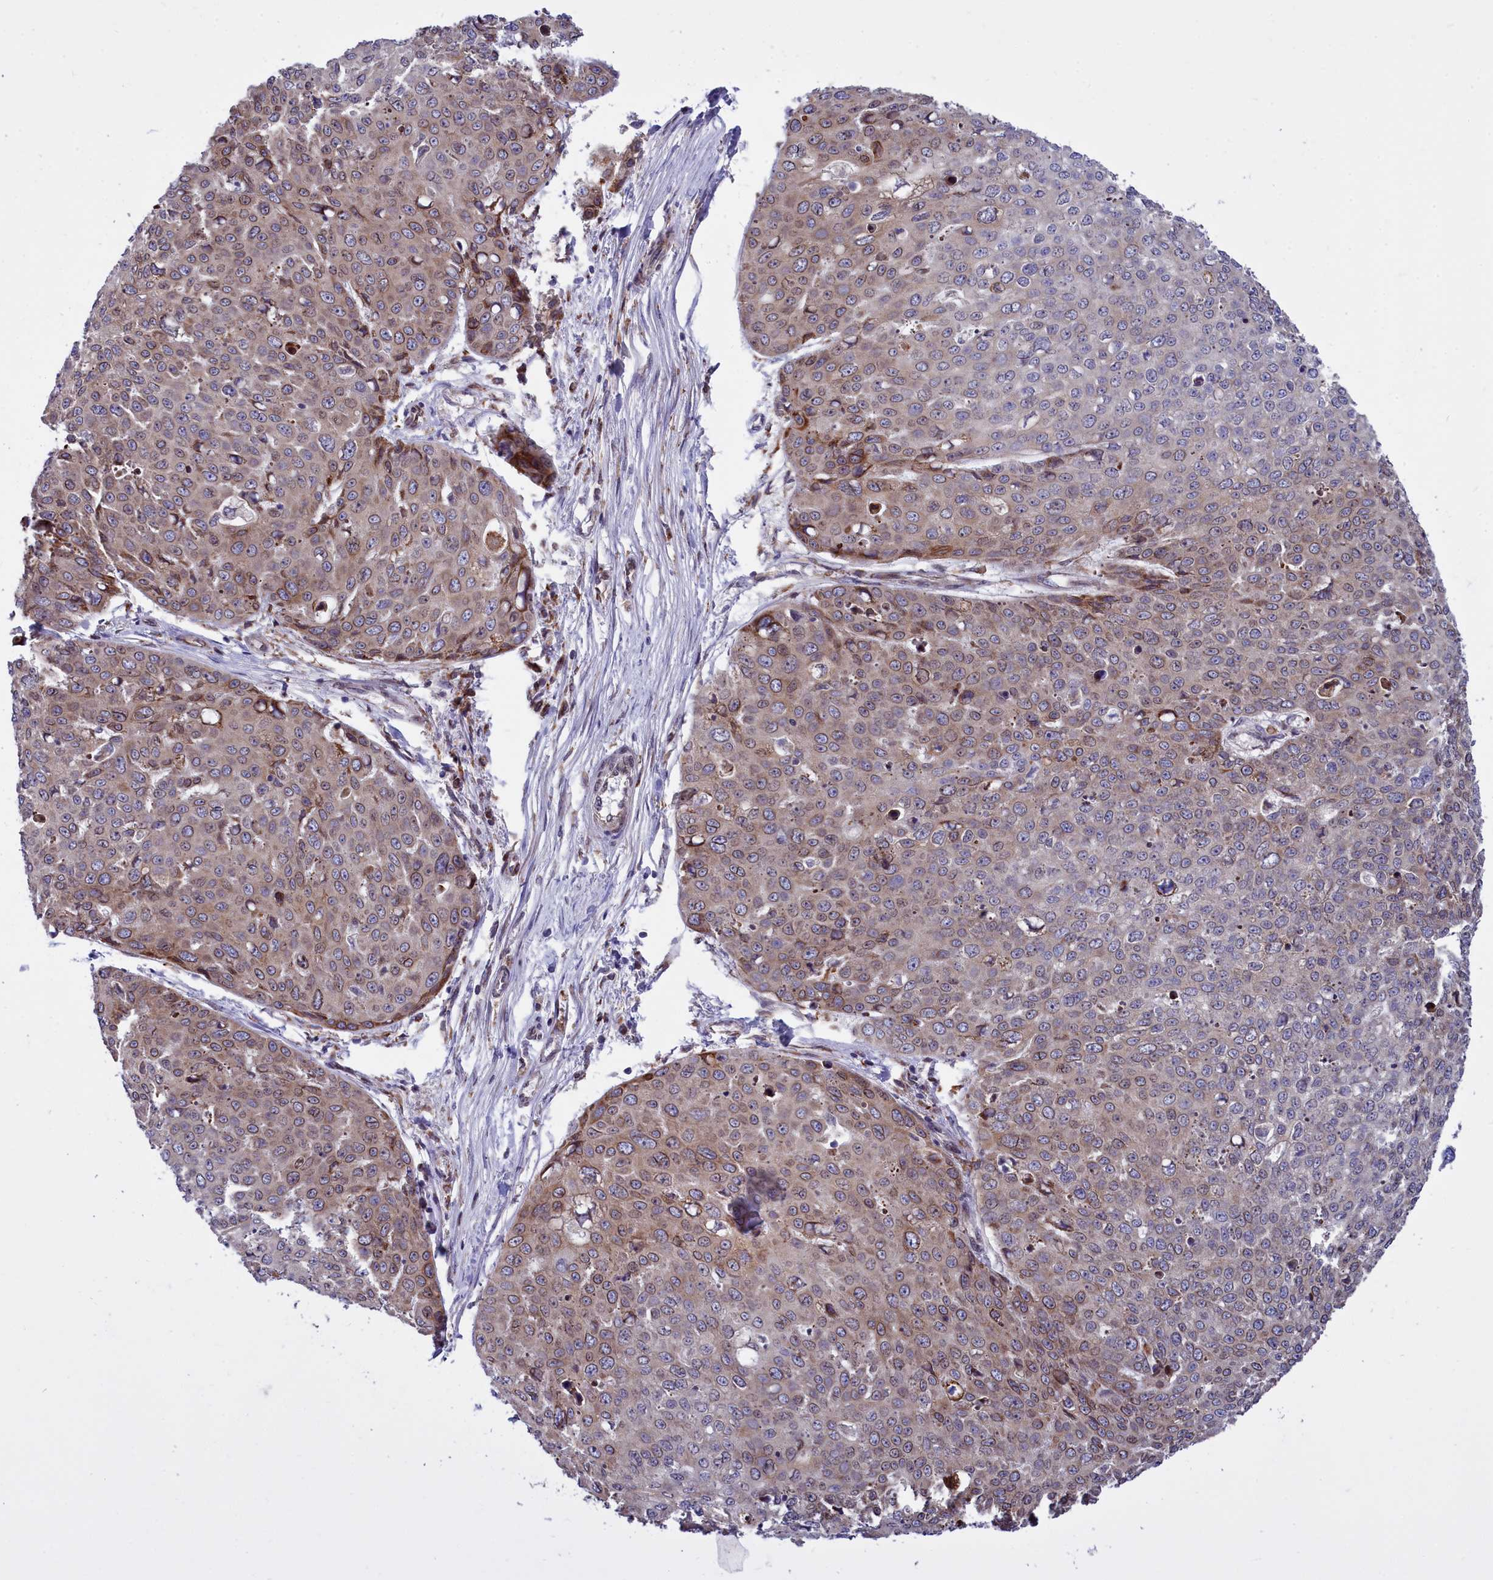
{"staining": {"intensity": "weak", "quantity": "<25%", "location": "cytoplasmic/membranous"}, "tissue": "skin cancer", "cell_type": "Tumor cells", "image_type": "cancer", "snomed": [{"axis": "morphology", "description": "Squamous cell carcinoma, NOS"}, {"axis": "topography", "description": "Skin"}], "caption": "This is an IHC micrograph of skin cancer. There is no staining in tumor cells.", "gene": "RAPGEF4", "patient": {"sex": "male", "age": 71}}